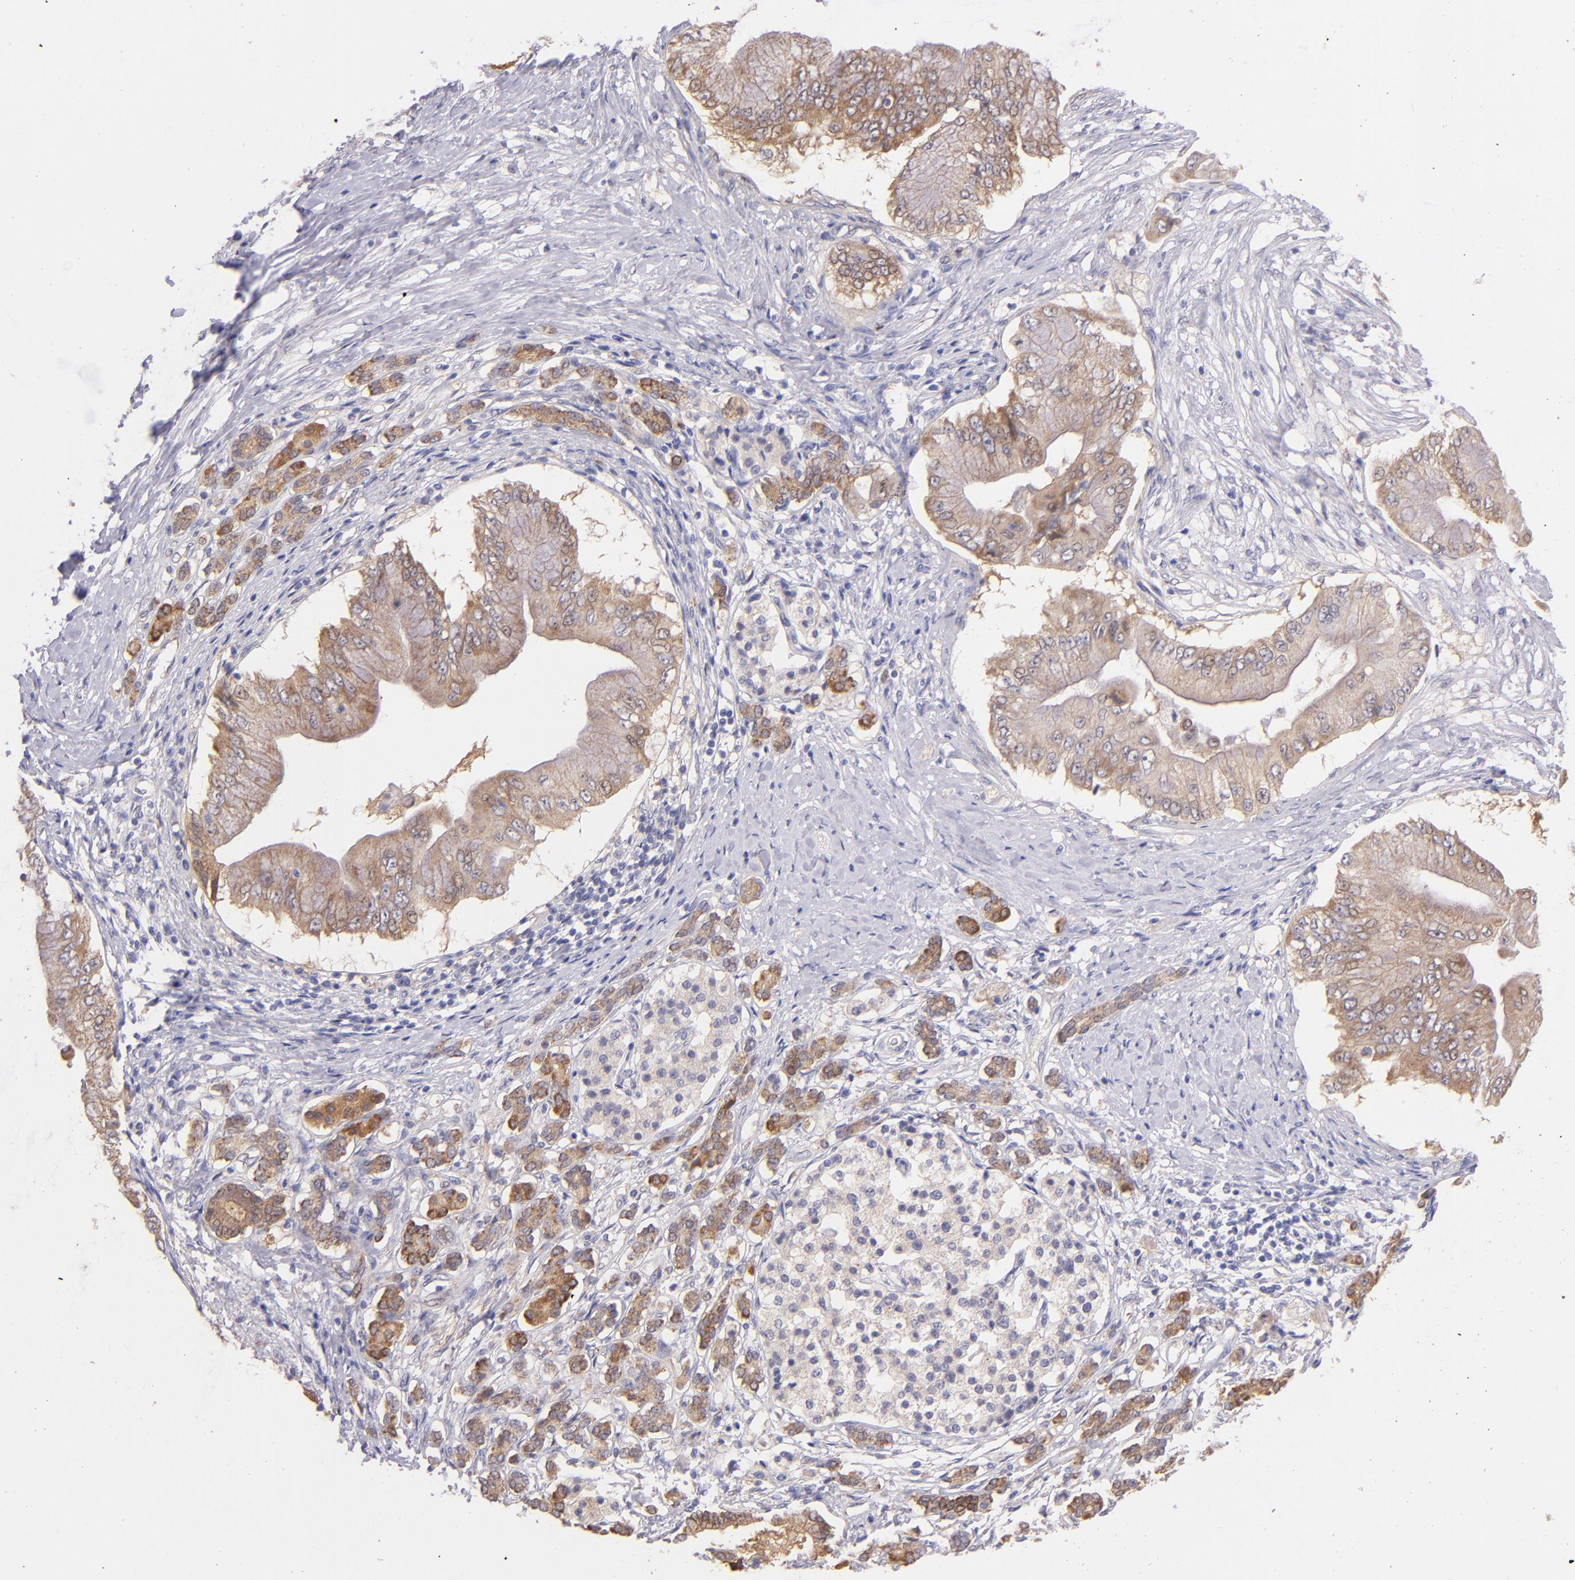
{"staining": {"intensity": "moderate", "quantity": ">75%", "location": "cytoplasmic/membranous"}, "tissue": "pancreatic cancer", "cell_type": "Tumor cells", "image_type": "cancer", "snomed": [{"axis": "morphology", "description": "Adenocarcinoma, NOS"}, {"axis": "topography", "description": "Pancreas"}], "caption": "Pancreatic cancer (adenocarcinoma) stained with a protein marker exhibits moderate staining in tumor cells.", "gene": "SH2D4A", "patient": {"sex": "male", "age": 62}}